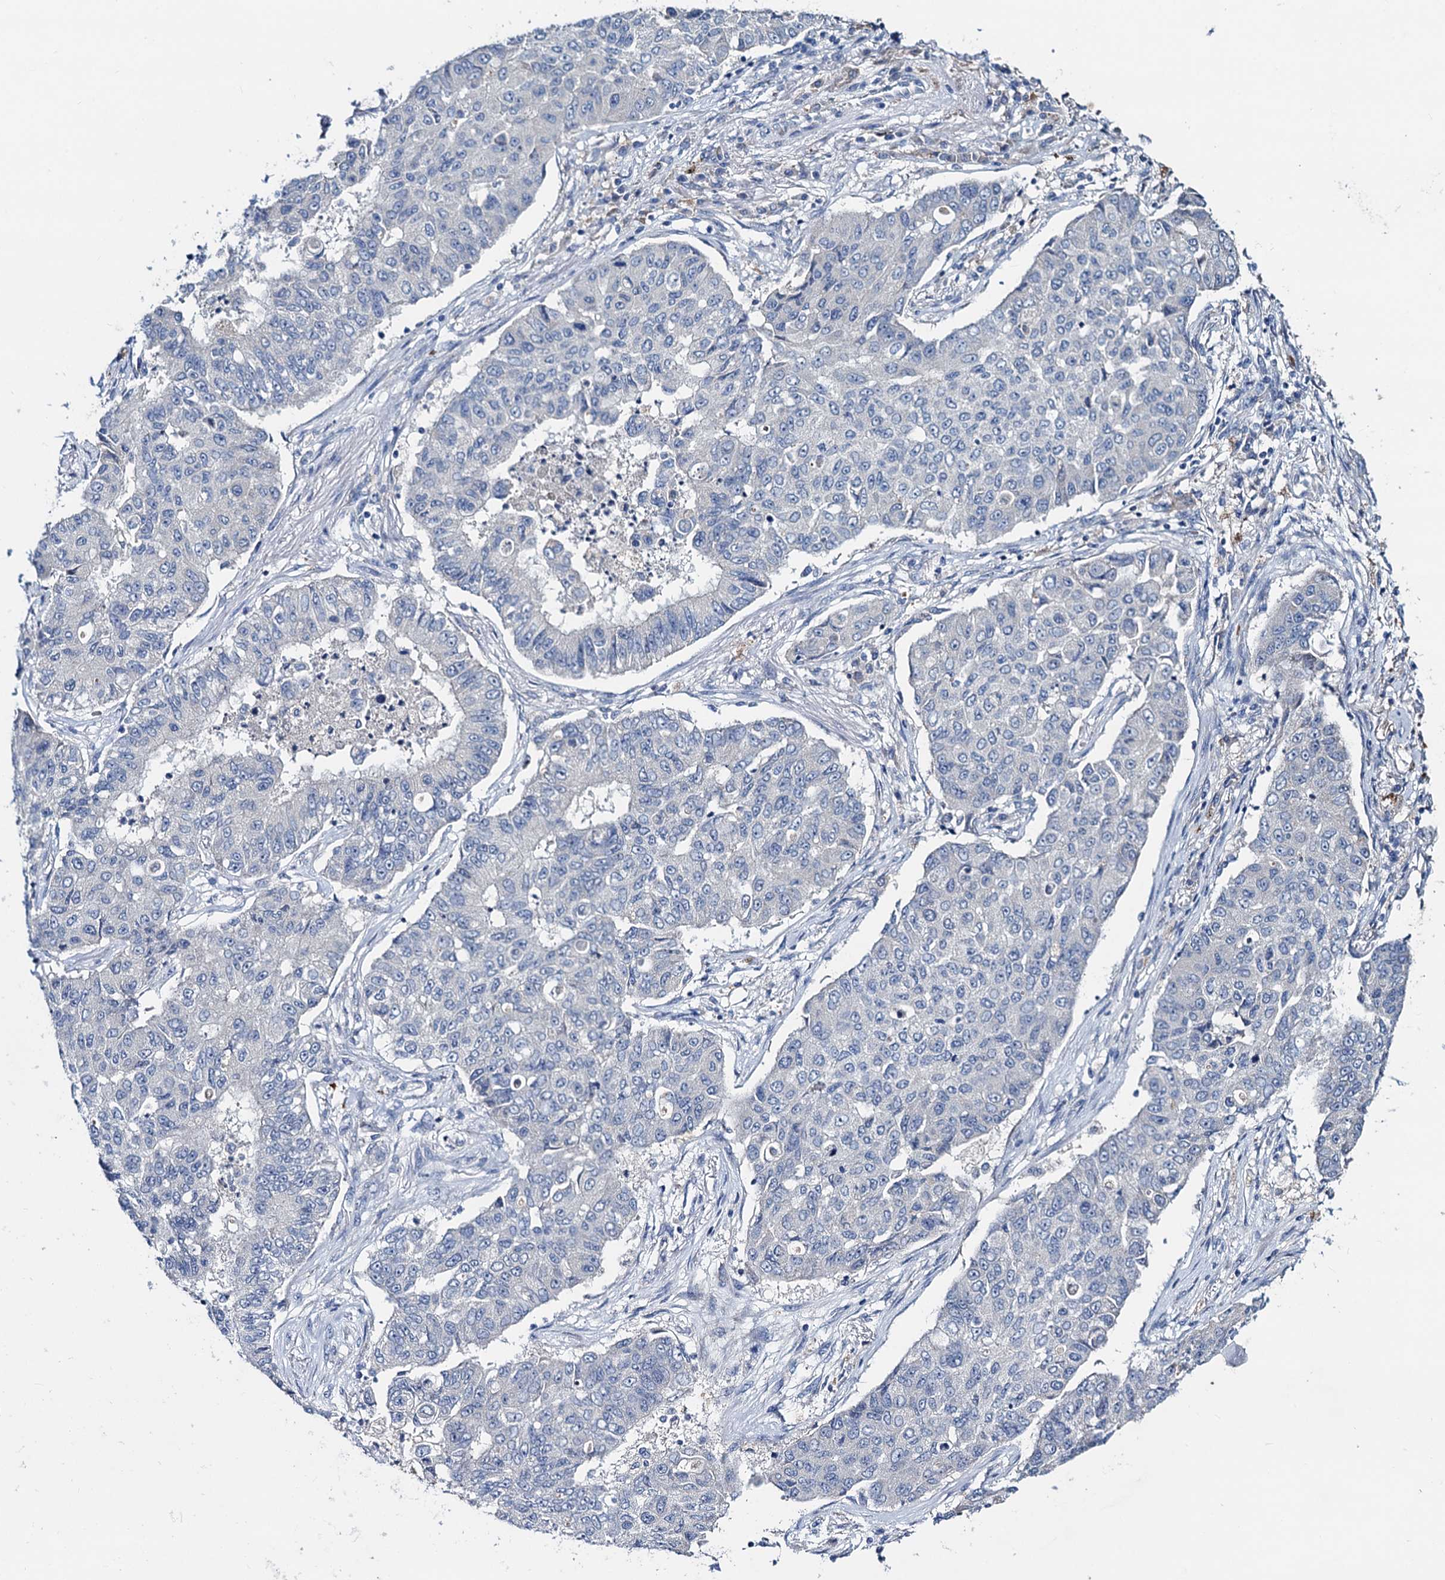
{"staining": {"intensity": "negative", "quantity": "none", "location": "none"}, "tissue": "lung cancer", "cell_type": "Tumor cells", "image_type": "cancer", "snomed": [{"axis": "morphology", "description": "Squamous cell carcinoma, NOS"}, {"axis": "topography", "description": "Lung"}], "caption": "There is no significant positivity in tumor cells of lung squamous cell carcinoma. (DAB immunohistochemistry visualized using brightfield microscopy, high magnification).", "gene": "RTKN2", "patient": {"sex": "male", "age": 74}}